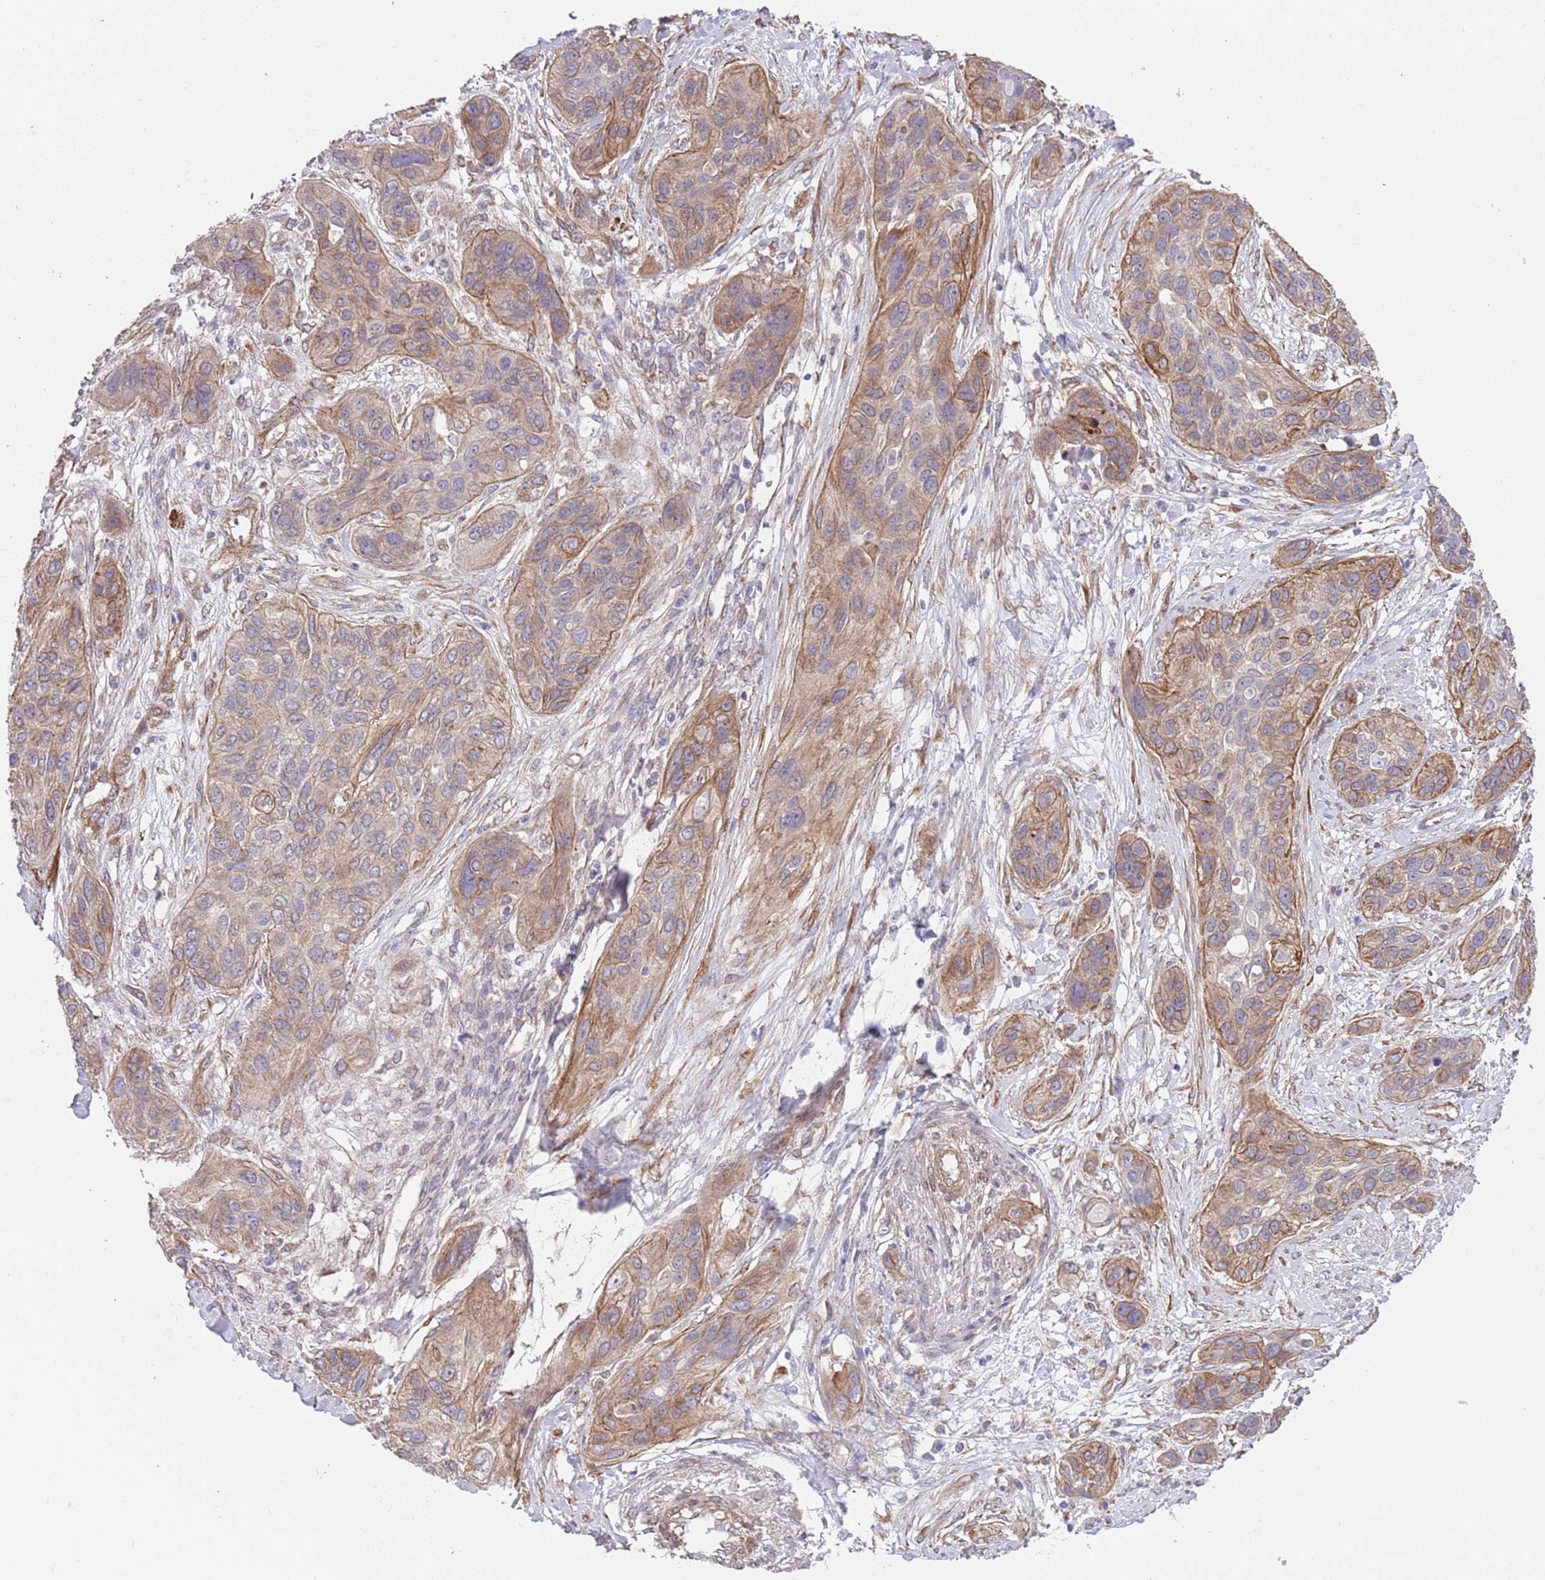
{"staining": {"intensity": "moderate", "quantity": "25%-75%", "location": "cytoplasmic/membranous"}, "tissue": "lung cancer", "cell_type": "Tumor cells", "image_type": "cancer", "snomed": [{"axis": "morphology", "description": "Squamous cell carcinoma, NOS"}, {"axis": "topography", "description": "Lung"}], "caption": "Moderate cytoplasmic/membranous protein staining is identified in approximately 25%-75% of tumor cells in squamous cell carcinoma (lung).", "gene": "CREBZF", "patient": {"sex": "female", "age": 70}}